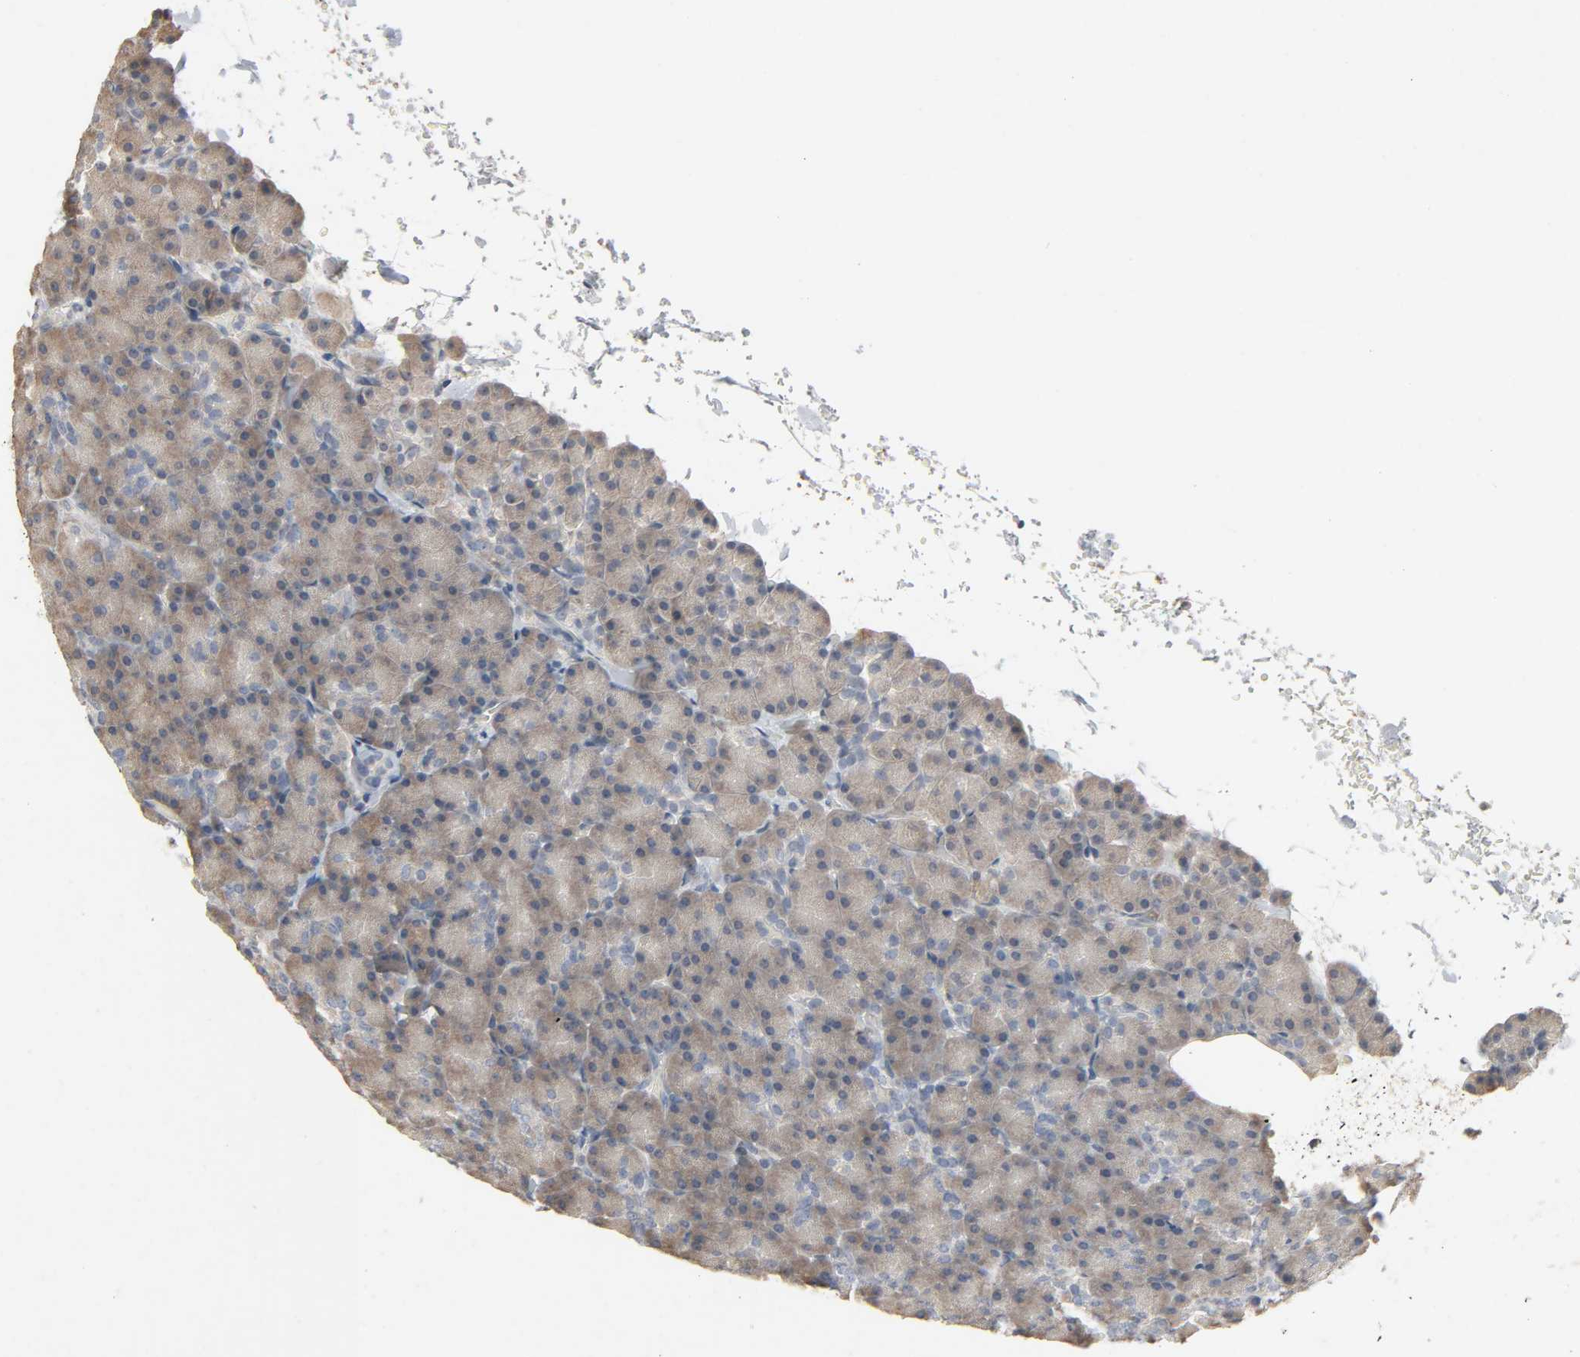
{"staining": {"intensity": "weak", "quantity": ">75%", "location": "cytoplasmic/membranous"}, "tissue": "pancreas", "cell_type": "Exocrine glandular cells", "image_type": "normal", "snomed": [{"axis": "morphology", "description": "Normal tissue, NOS"}, {"axis": "topography", "description": "Pancreas"}], "caption": "Benign pancreas reveals weak cytoplasmic/membranous positivity in approximately >75% of exocrine glandular cells The protein of interest is shown in brown color, while the nuclei are stained blue..", "gene": "CD4", "patient": {"sex": "female", "age": 43}}